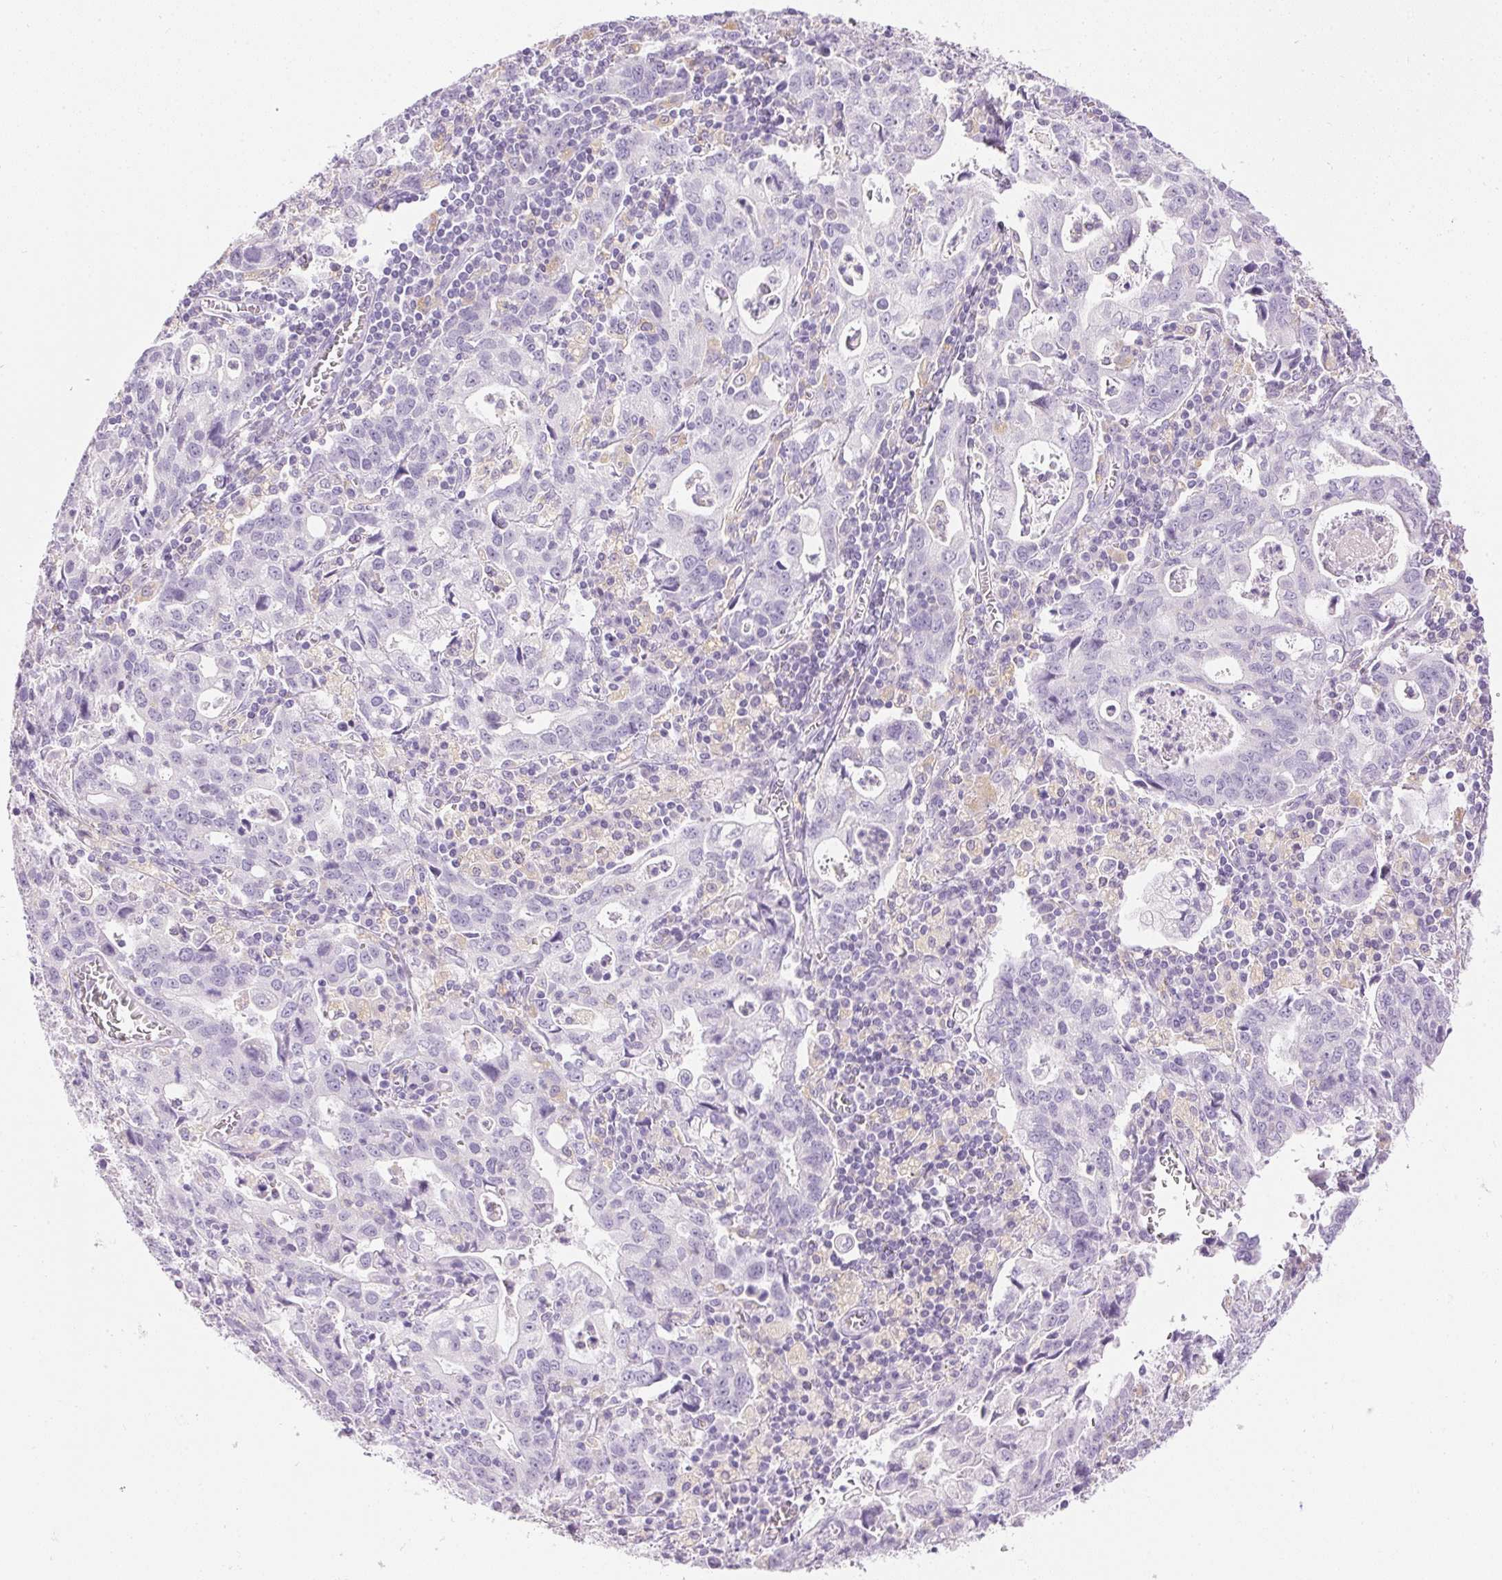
{"staining": {"intensity": "negative", "quantity": "none", "location": "none"}, "tissue": "stomach cancer", "cell_type": "Tumor cells", "image_type": "cancer", "snomed": [{"axis": "morphology", "description": "Adenocarcinoma, NOS"}, {"axis": "topography", "description": "Stomach, upper"}], "caption": "There is no significant expression in tumor cells of adenocarcinoma (stomach).", "gene": "ATP6V1G3", "patient": {"sex": "male", "age": 85}}